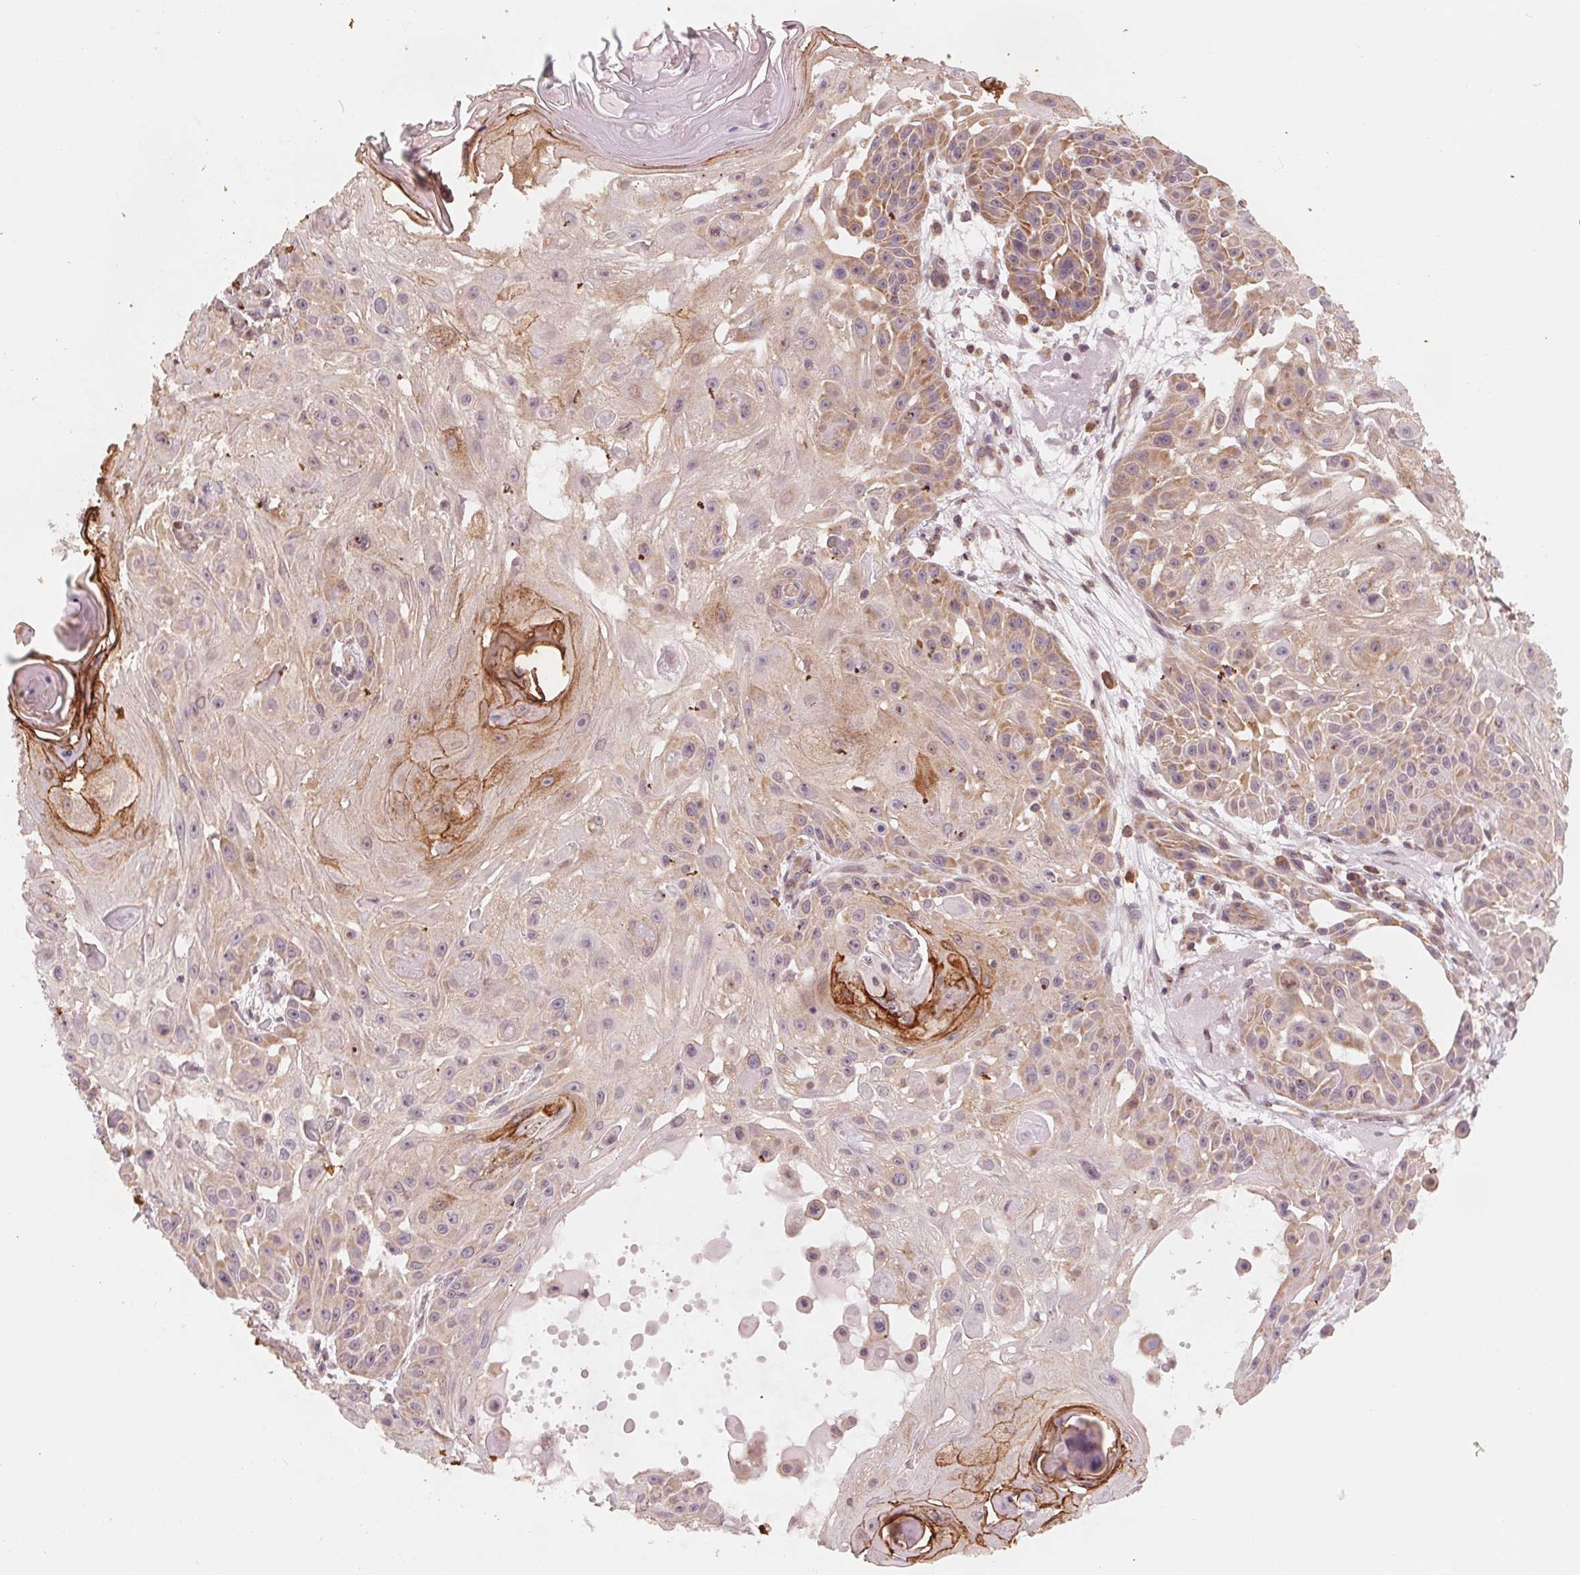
{"staining": {"intensity": "weak", "quantity": "<25%", "location": "cytoplasmic/membranous"}, "tissue": "skin cancer", "cell_type": "Tumor cells", "image_type": "cancer", "snomed": [{"axis": "morphology", "description": "Squamous cell carcinoma, NOS"}, {"axis": "topography", "description": "Skin"}], "caption": "A histopathology image of human skin cancer (squamous cell carcinoma) is negative for staining in tumor cells.", "gene": "GIGYF2", "patient": {"sex": "male", "age": 91}}